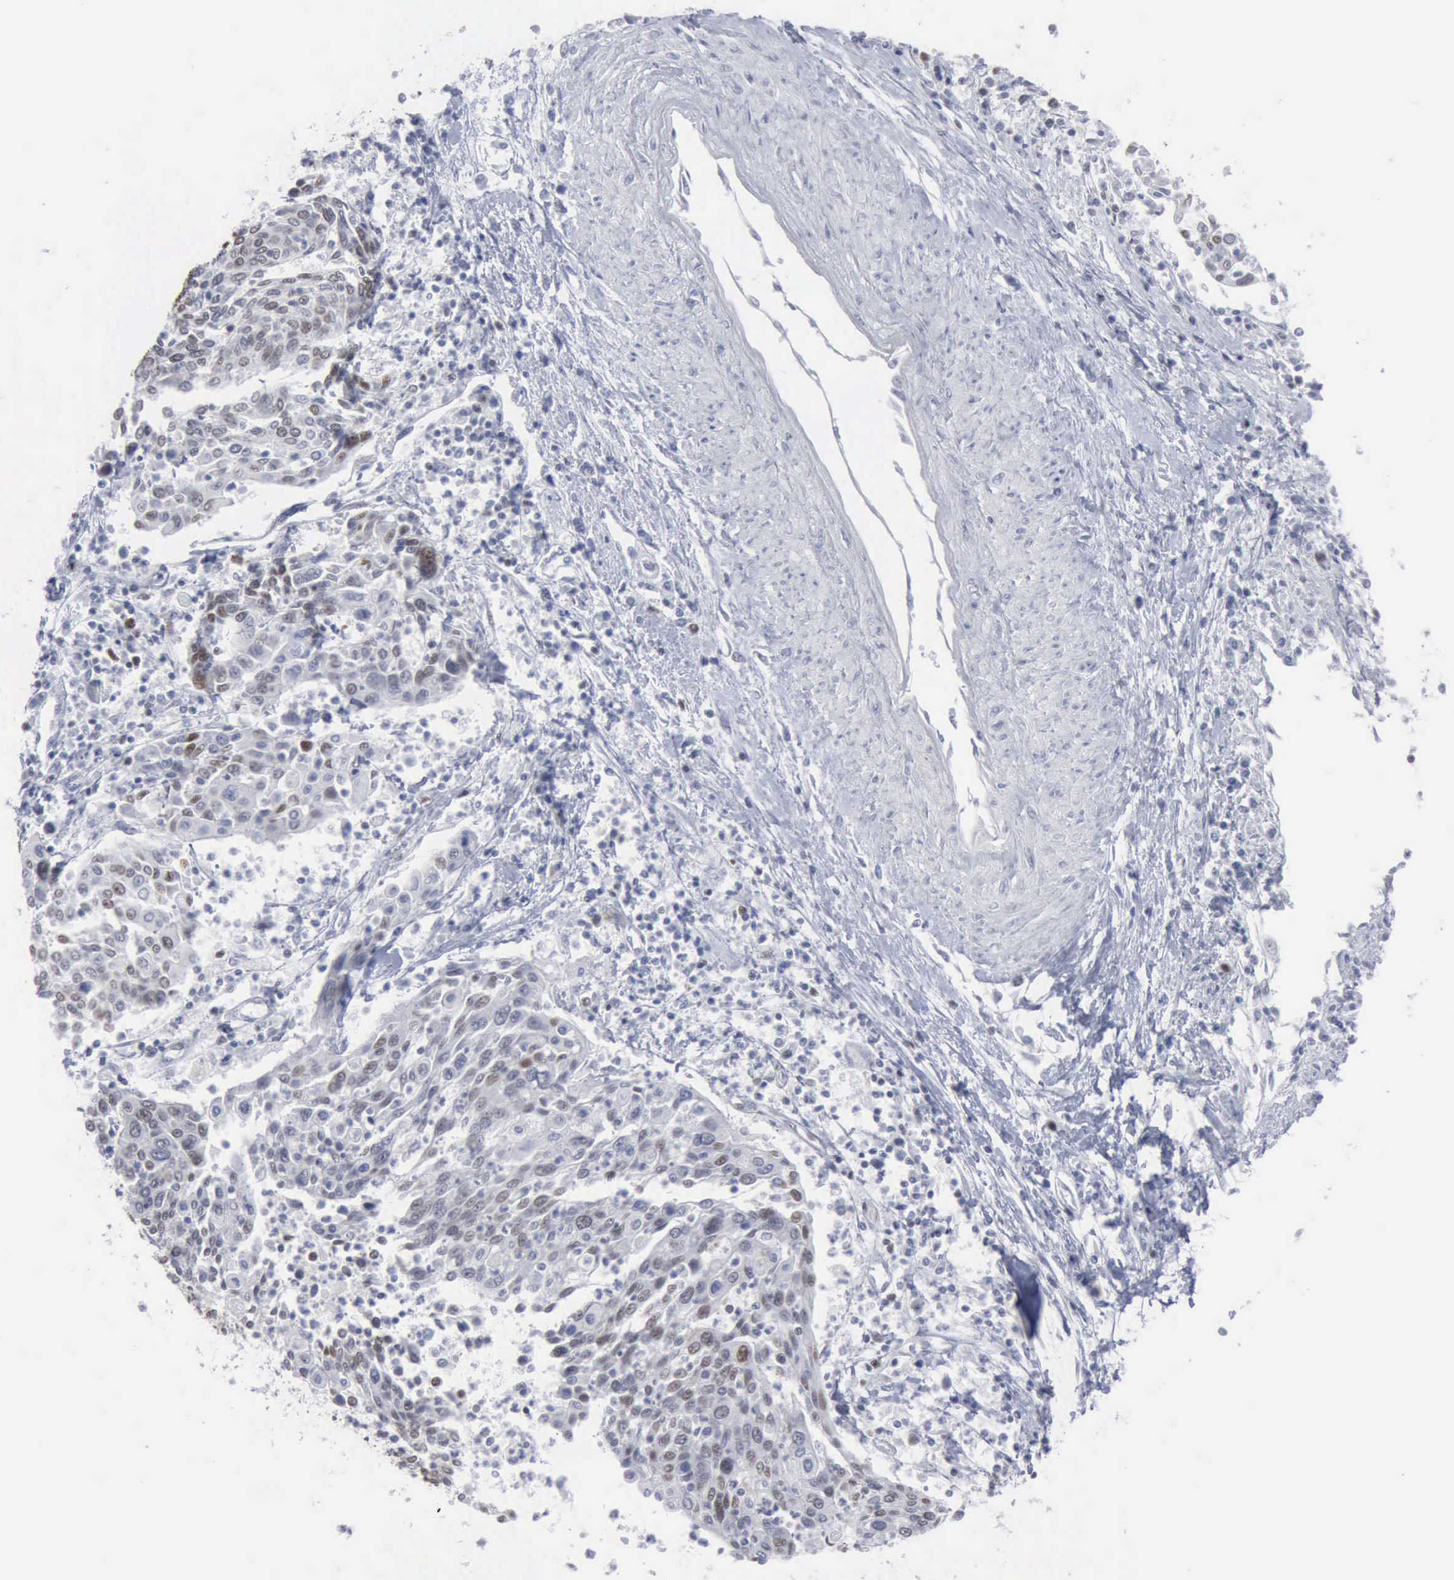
{"staining": {"intensity": "weak", "quantity": "<25%", "location": "nuclear"}, "tissue": "cervical cancer", "cell_type": "Tumor cells", "image_type": "cancer", "snomed": [{"axis": "morphology", "description": "Squamous cell carcinoma, NOS"}, {"axis": "topography", "description": "Cervix"}], "caption": "DAB (3,3'-diaminobenzidine) immunohistochemical staining of cervical squamous cell carcinoma shows no significant expression in tumor cells.", "gene": "MCM5", "patient": {"sex": "female", "age": 40}}